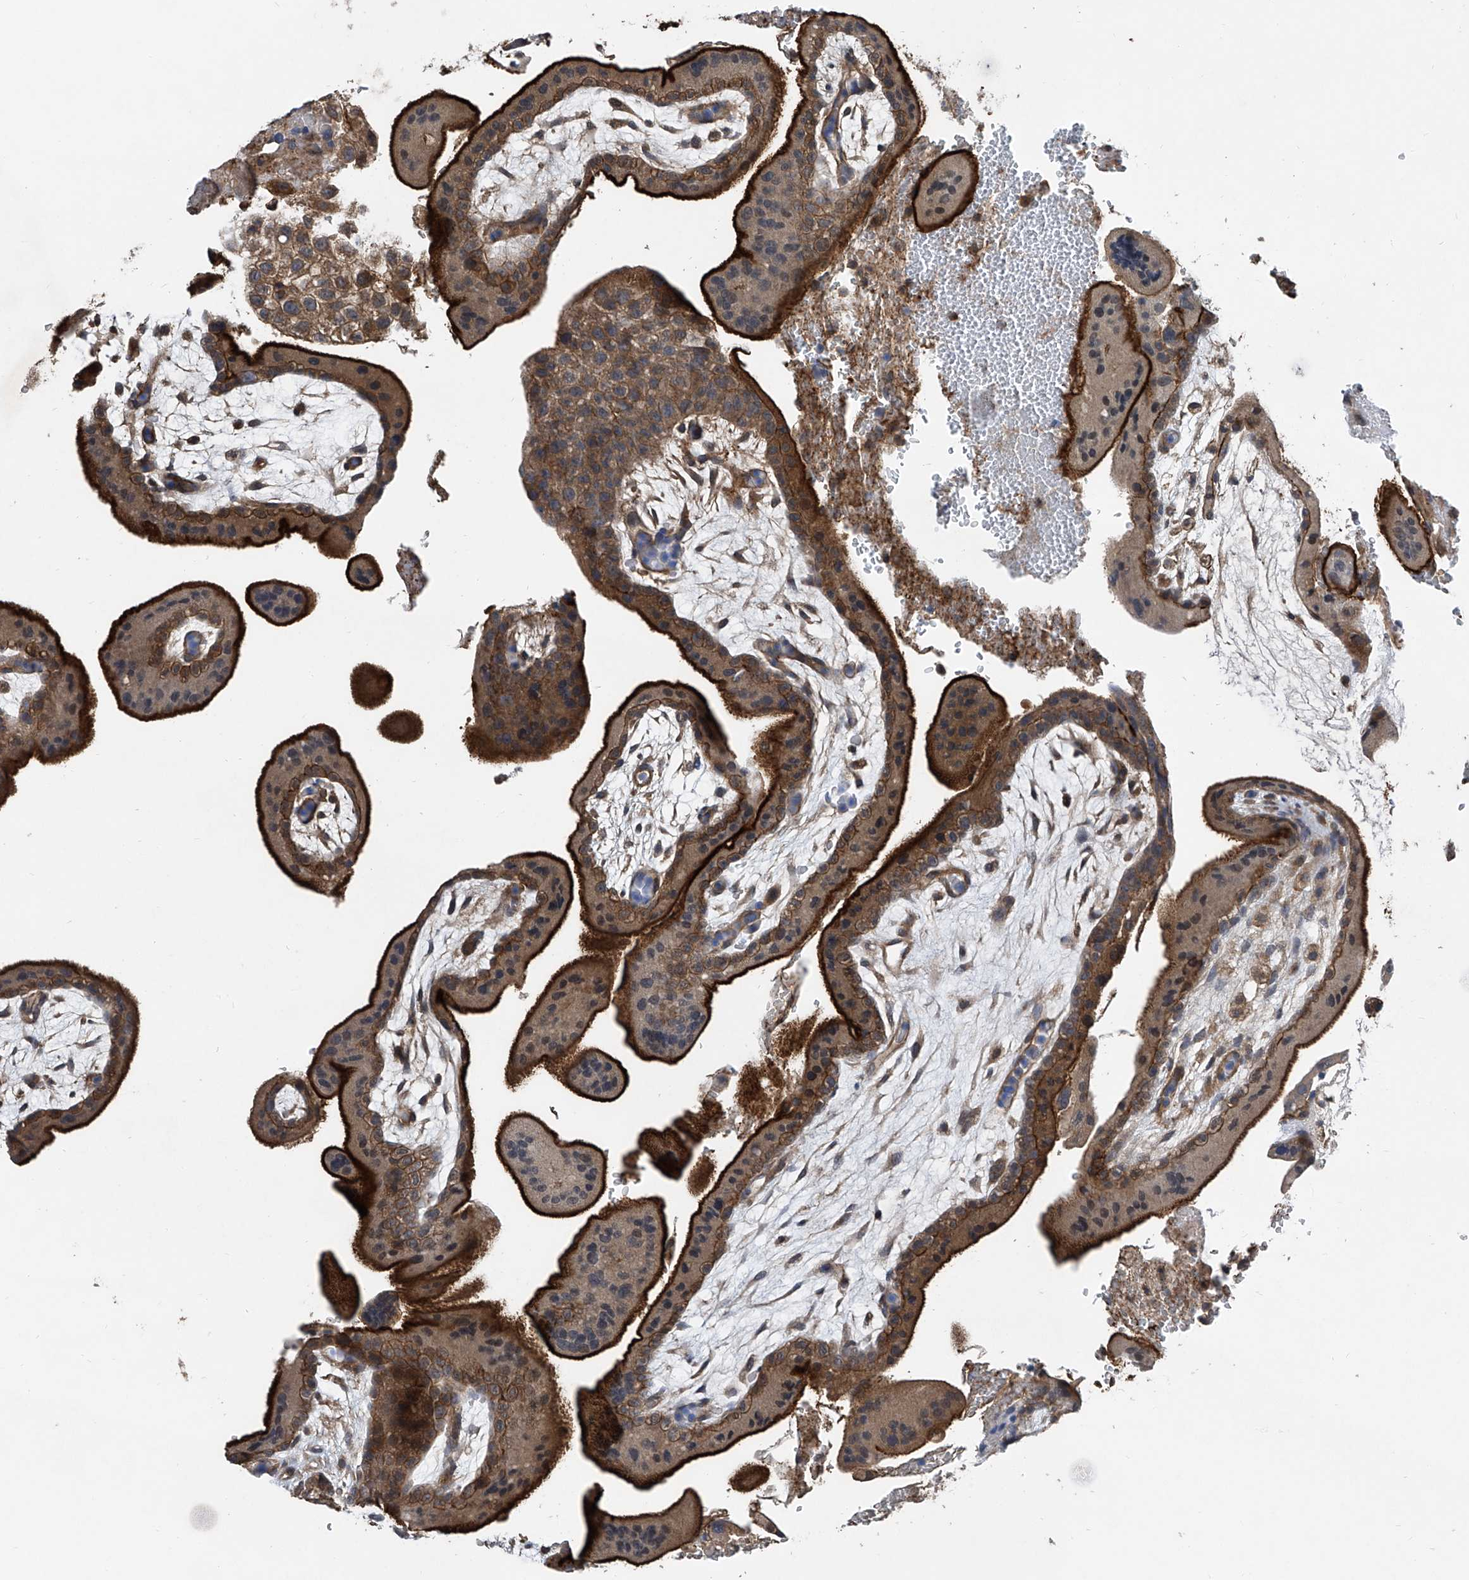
{"staining": {"intensity": "strong", "quantity": ">75%", "location": "cytoplasmic/membranous"}, "tissue": "placenta", "cell_type": "Trophoblastic cells", "image_type": "normal", "snomed": [{"axis": "morphology", "description": "Normal tissue, NOS"}, {"axis": "topography", "description": "Placenta"}], "caption": "Unremarkable placenta exhibits strong cytoplasmic/membranous positivity in approximately >75% of trophoblastic cells, visualized by immunohistochemistry.", "gene": "TRIM38", "patient": {"sex": "female", "age": 35}}